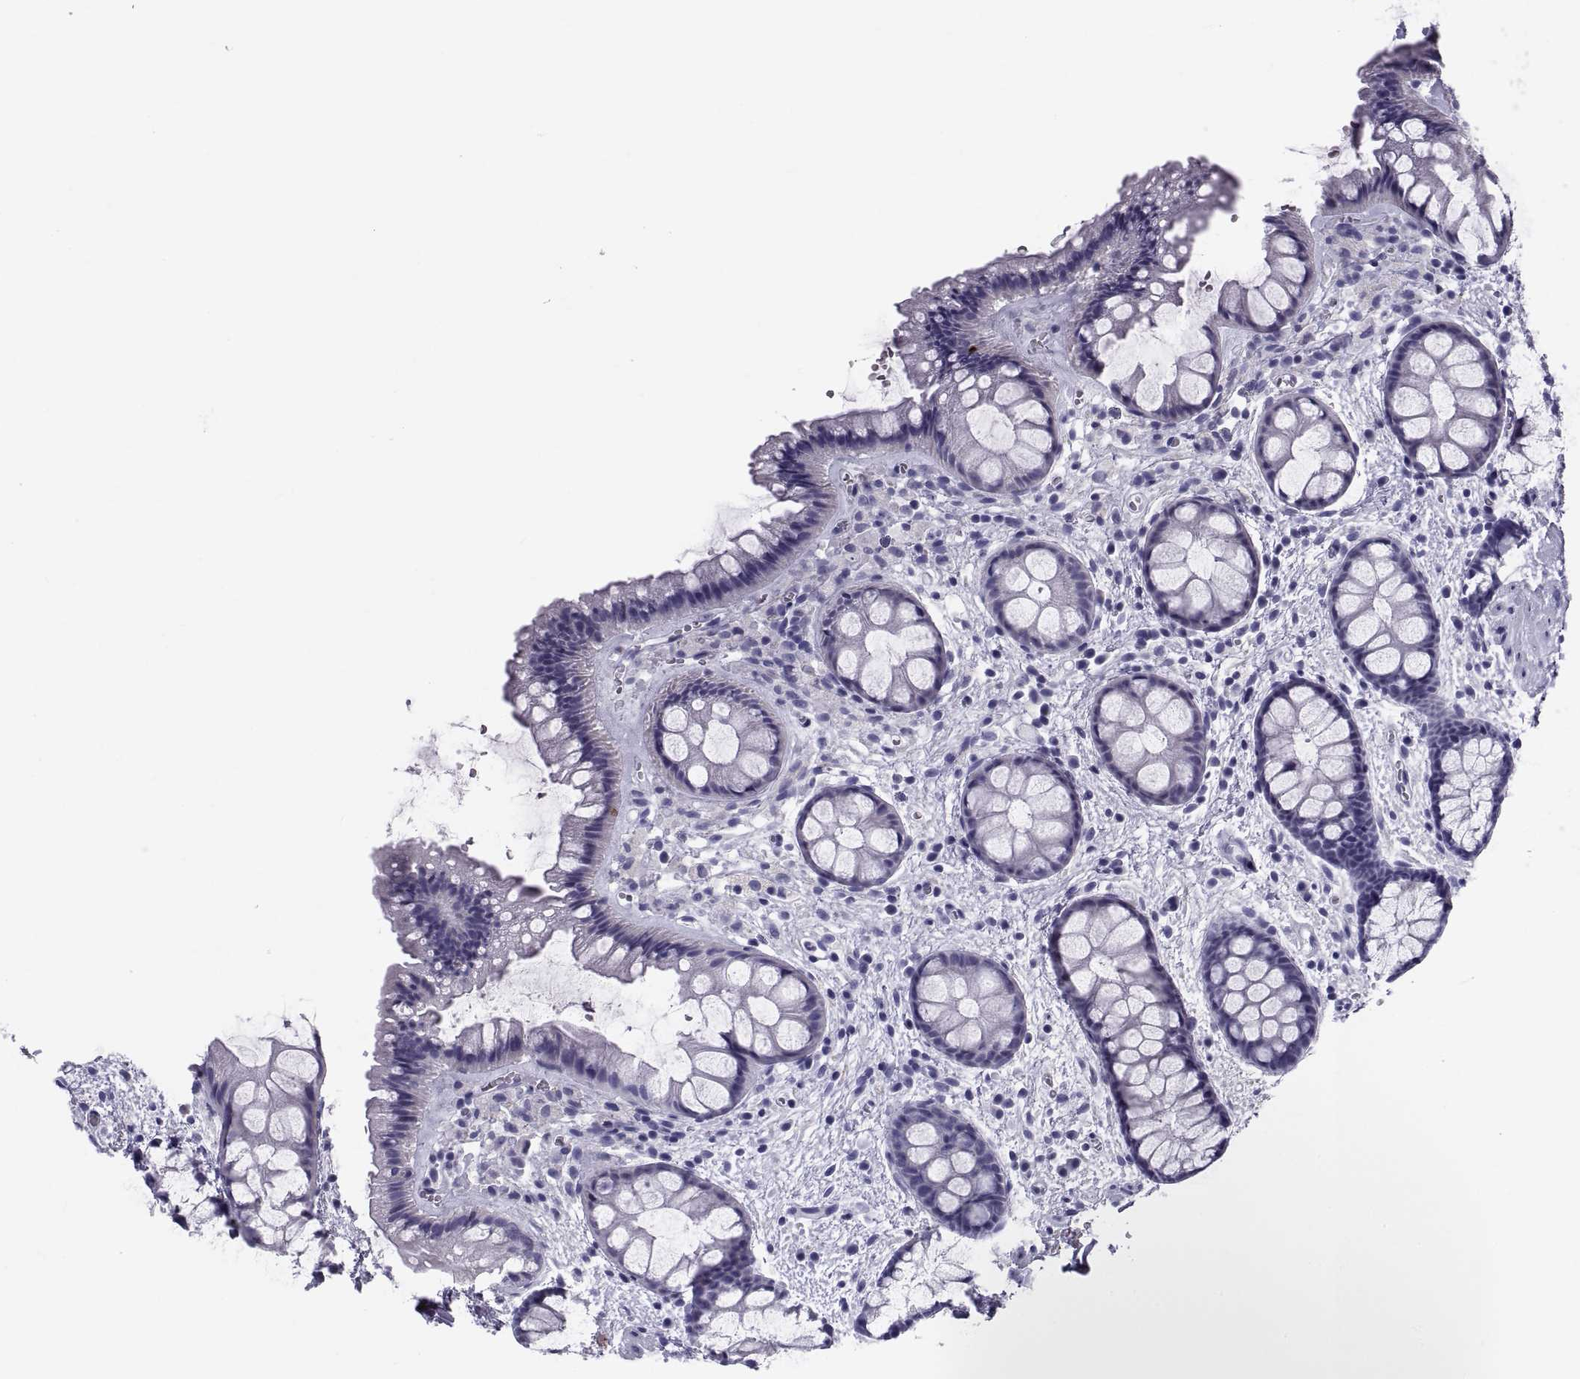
{"staining": {"intensity": "negative", "quantity": "none", "location": "none"}, "tissue": "rectum", "cell_type": "Glandular cells", "image_type": "normal", "snomed": [{"axis": "morphology", "description": "Normal tissue, NOS"}, {"axis": "topography", "description": "Rectum"}], "caption": "IHC histopathology image of normal rectum: human rectum stained with DAB (3,3'-diaminobenzidine) shows no significant protein positivity in glandular cells.", "gene": "DEFB129", "patient": {"sex": "female", "age": 62}}